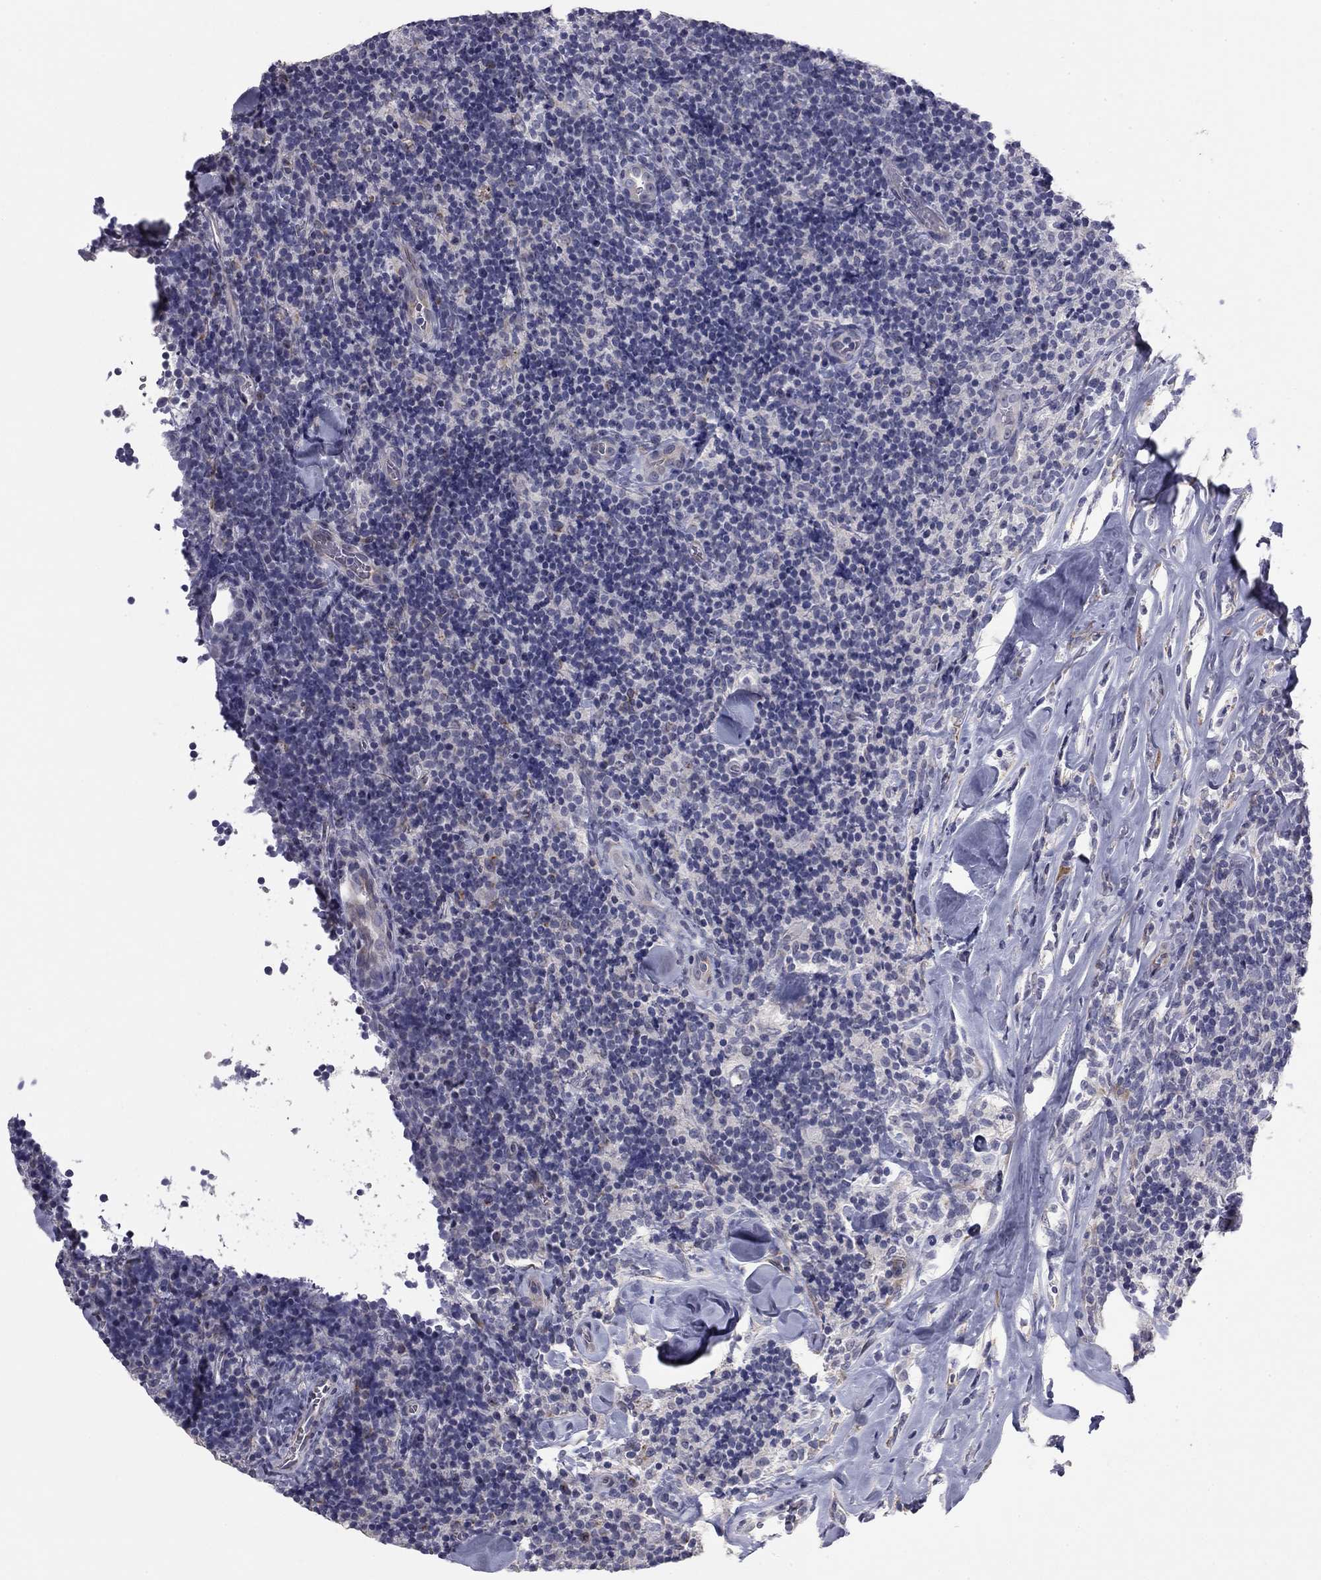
{"staining": {"intensity": "negative", "quantity": "none", "location": "none"}, "tissue": "lymphoma", "cell_type": "Tumor cells", "image_type": "cancer", "snomed": [{"axis": "morphology", "description": "Malignant lymphoma, non-Hodgkin's type, Low grade"}, {"axis": "topography", "description": "Lymph node"}], "caption": "IHC of lymphoma shows no staining in tumor cells.", "gene": "PRRT2", "patient": {"sex": "female", "age": 56}}